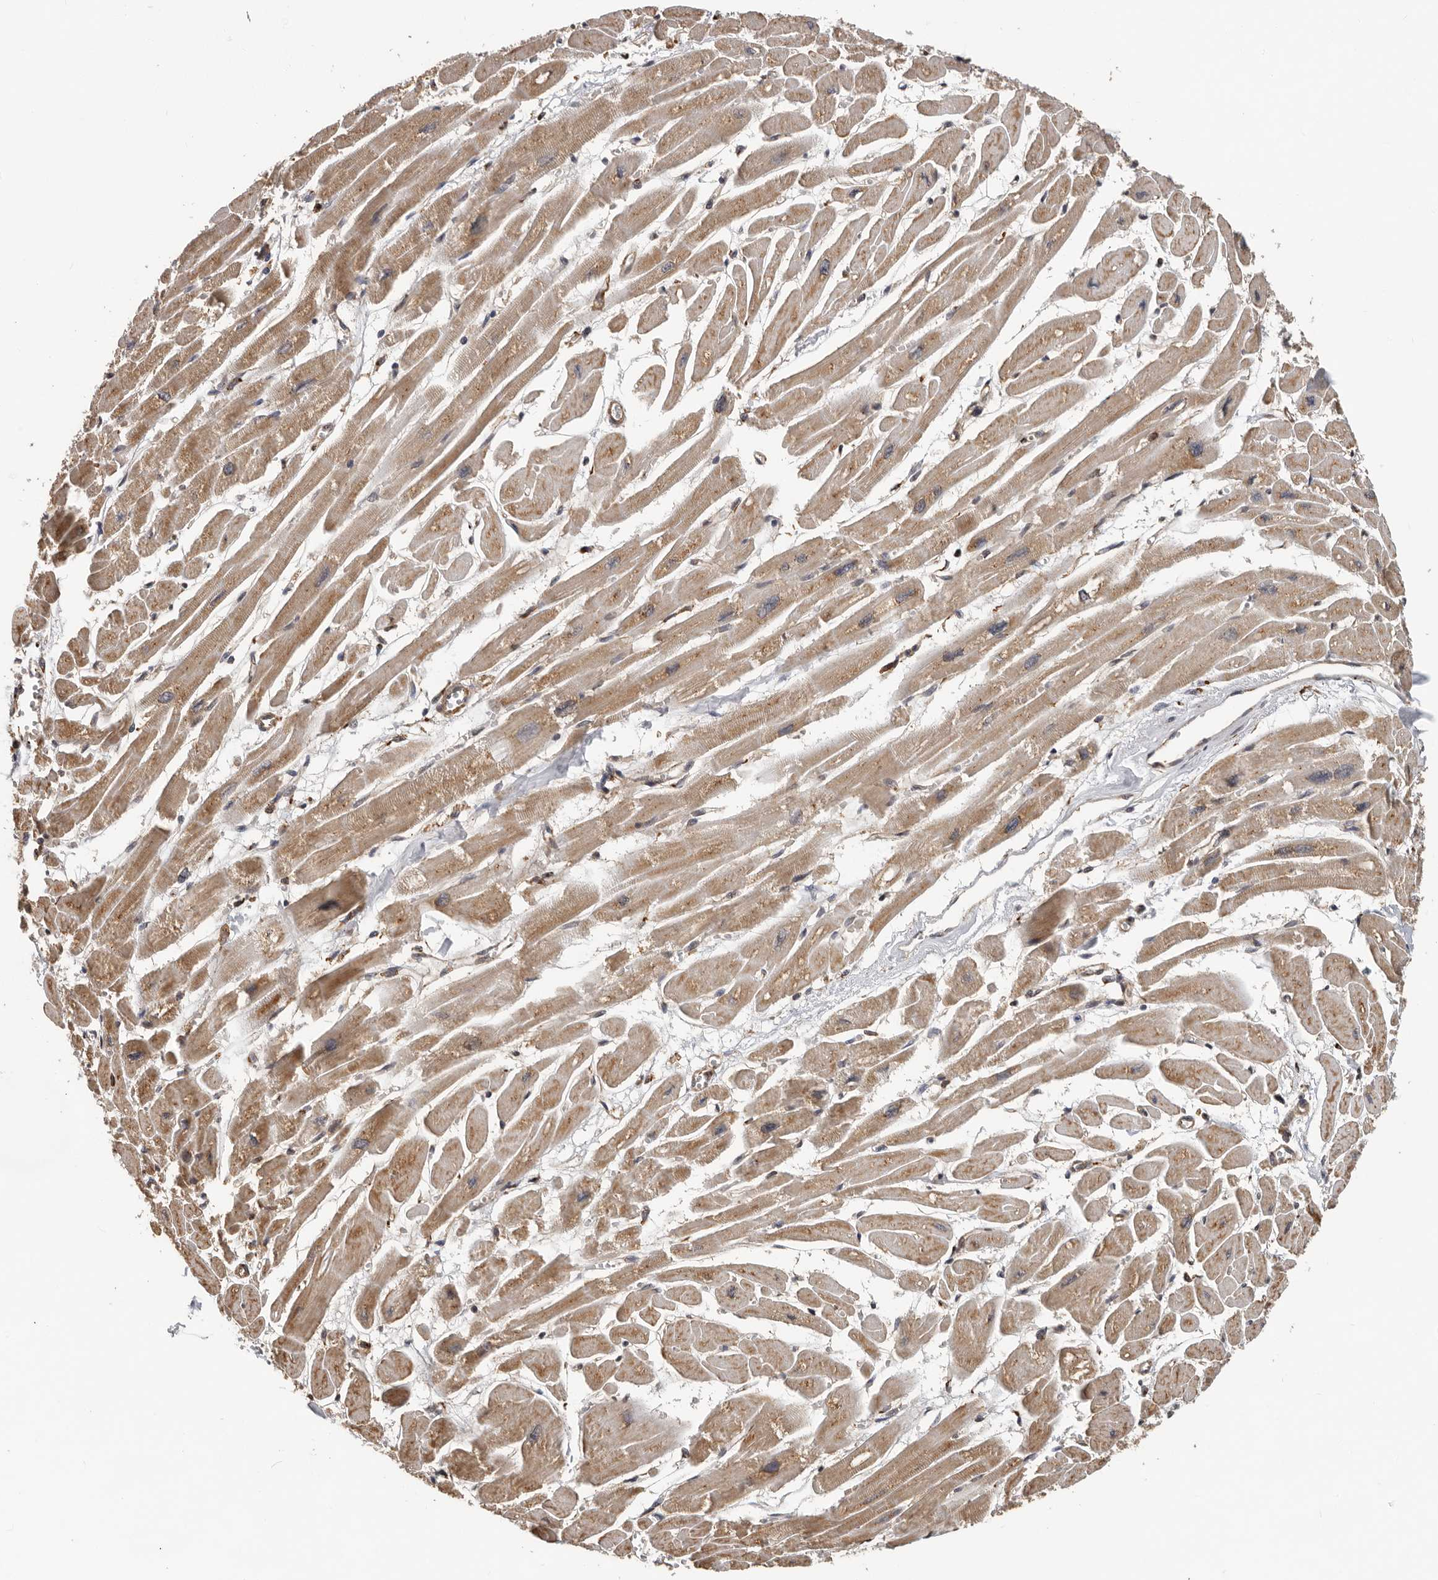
{"staining": {"intensity": "moderate", "quantity": ">75%", "location": "cytoplasmic/membranous"}, "tissue": "heart muscle", "cell_type": "Cardiomyocytes", "image_type": "normal", "snomed": [{"axis": "morphology", "description": "Normal tissue, NOS"}, {"axis": "topography", "description": "Heart"}], "caption": "Protein expression by IHC demonstrates moderate cytoplasmic/membranous staining in approximately >75% of cardiomyocytes in normal heart muscle.", "gene": "RNF157", "patient": {"sex": "female", "age": 54}}